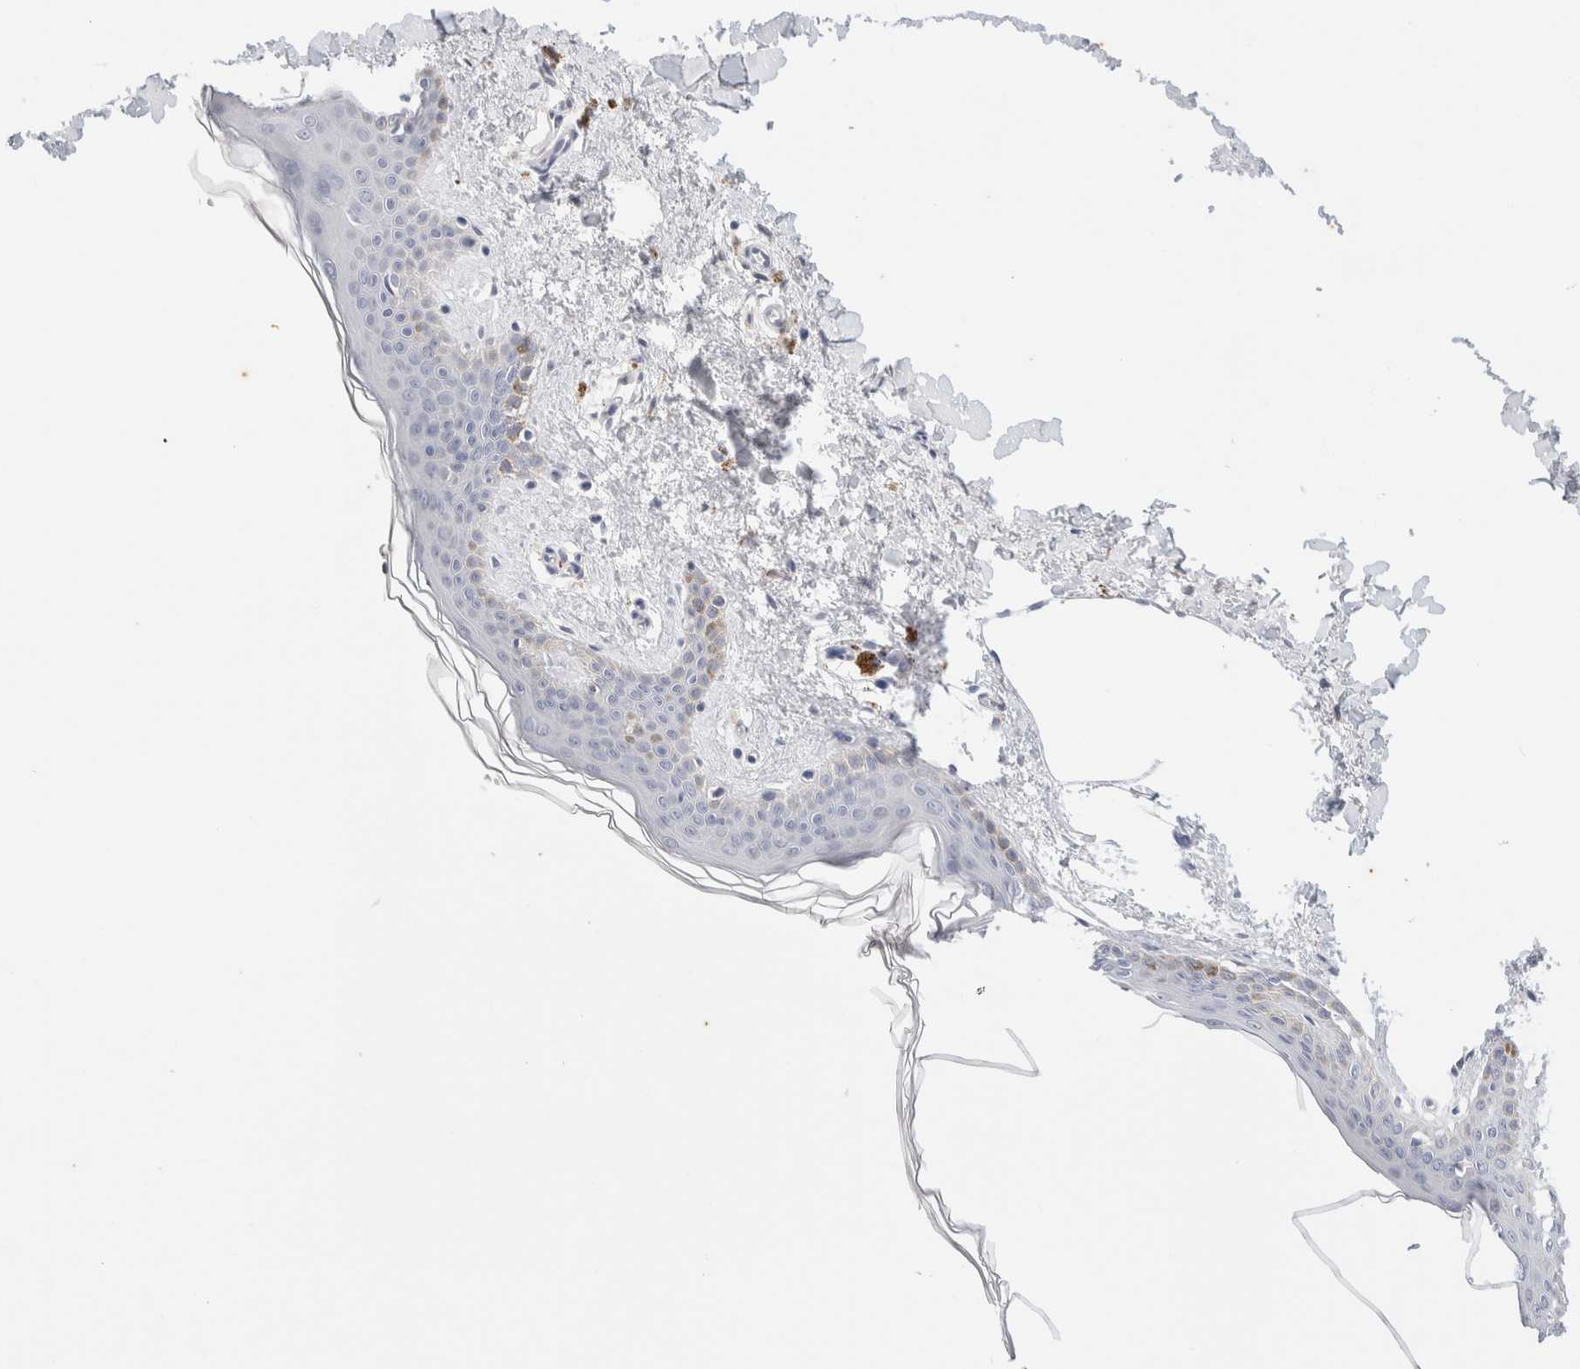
{"staining": {"intensity": "negative", "quantity": "none", "location": "none"}, "tissue": "skin", "cell_type": "Fibroblasts", "image_type": "normal", "snomed": [{"axis": "morphology", "description": "Normal tissue, NOS"}, {"axis": "topography", "description": "Skin"}], "caption": "The histopathology image shows no staining of fibroblasts in benign skin. The staining was performed using DAB to visualize the protein expression in brown, while the nuclei were stained in blue with hematoxylin (Magnification: 20x).", "gene": "ADAM30", "patient": {"sex": "female", "age": 46}}